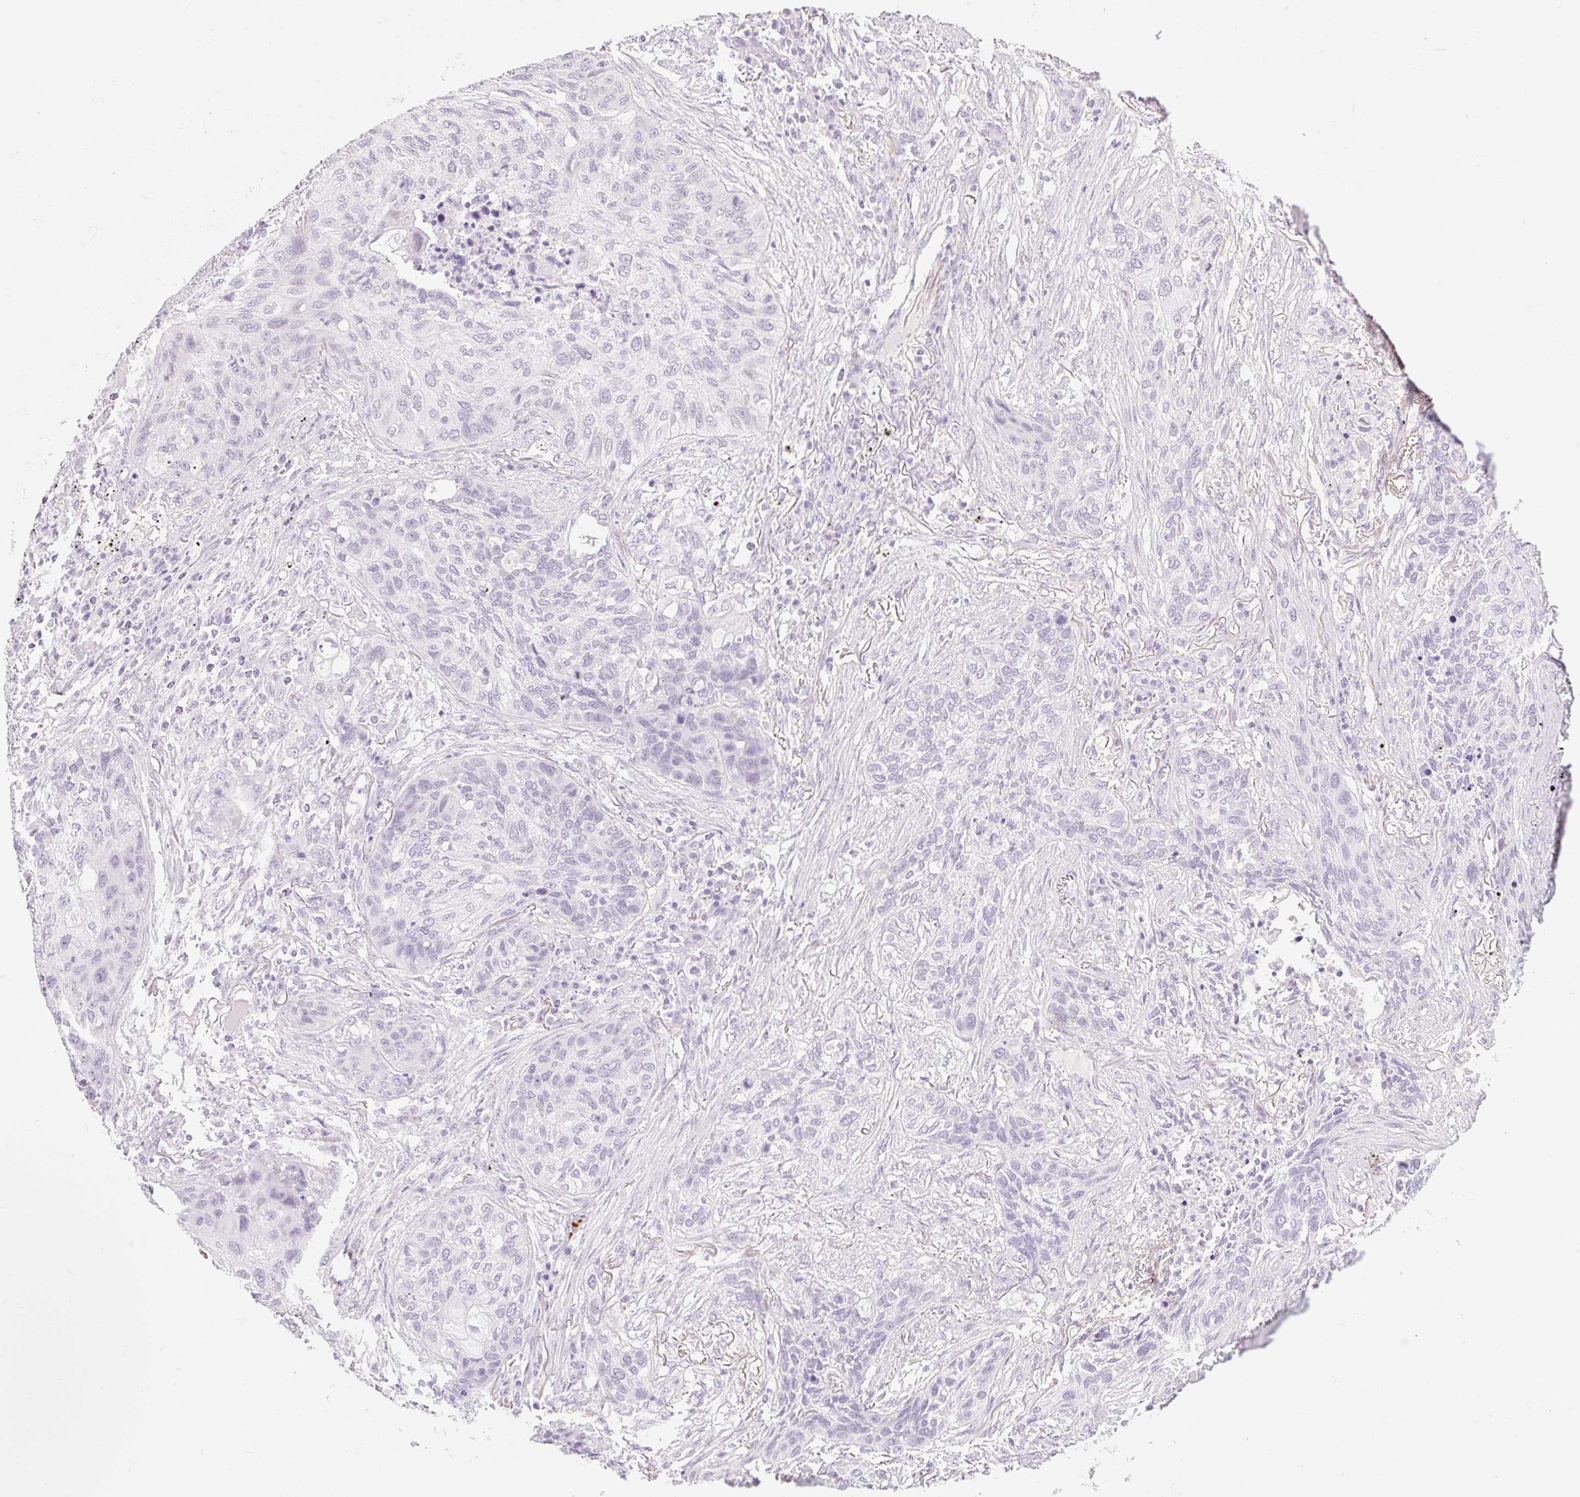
{"staining": {"intensity": "negative", "quantity": "none", "location": "none"}, "tissue": "lung cancer", "cell_type": "Tumor cells", "image_type": "cancer", "snomed": [{"axis": "morphology", "description": "Squamous cell carcinoma, NOS"}, {"axis": "topography", "description": "Lung"}], "caption": "Tumor cells show no significant positivity in lung cancer (squamous cell carcinoma).", "gene": "TAF1L", "patient": {"sex": "female", "age": 63}}